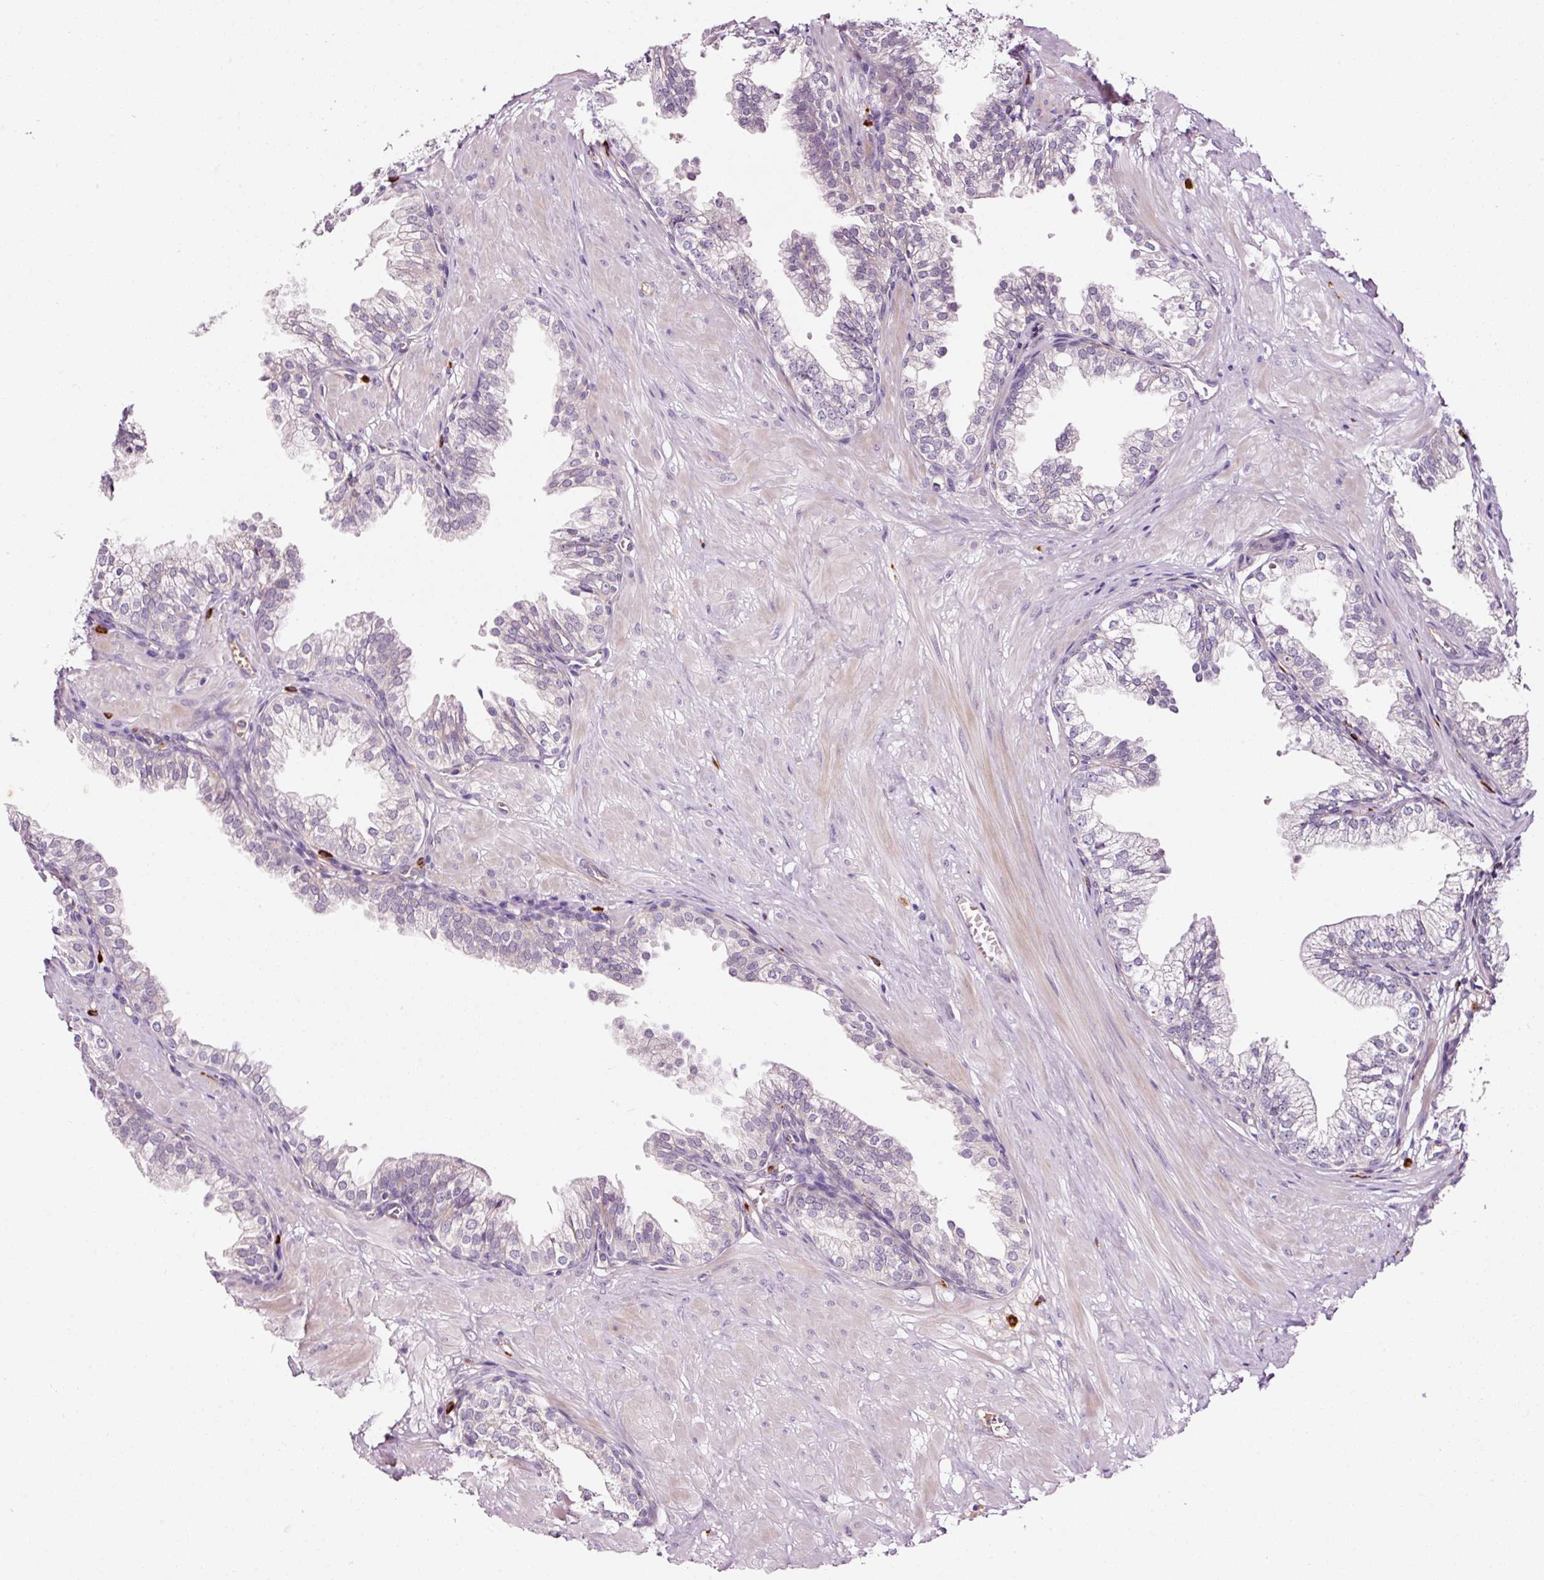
{"staining": {"intensity": "negative", "quantity": "none", "location": "none"}, "tissue": "prostate", "cell_type": "Glandular cells", "image_type": "normal", "snomed": [{"axis": "morphology", "description": "Normal tissue, NOS"}, {"axis": "topography", "description": "Prostate"}, {"axis": "topography", "description": "Peripheral nerve tissue"}], "caption": "IHC photomicrograph of normal human prostate stained for a protein (brown), which shows no staining in glandular cells.", "gene": "ABCB4", "patient": {"sex": "male", "age": 55}}